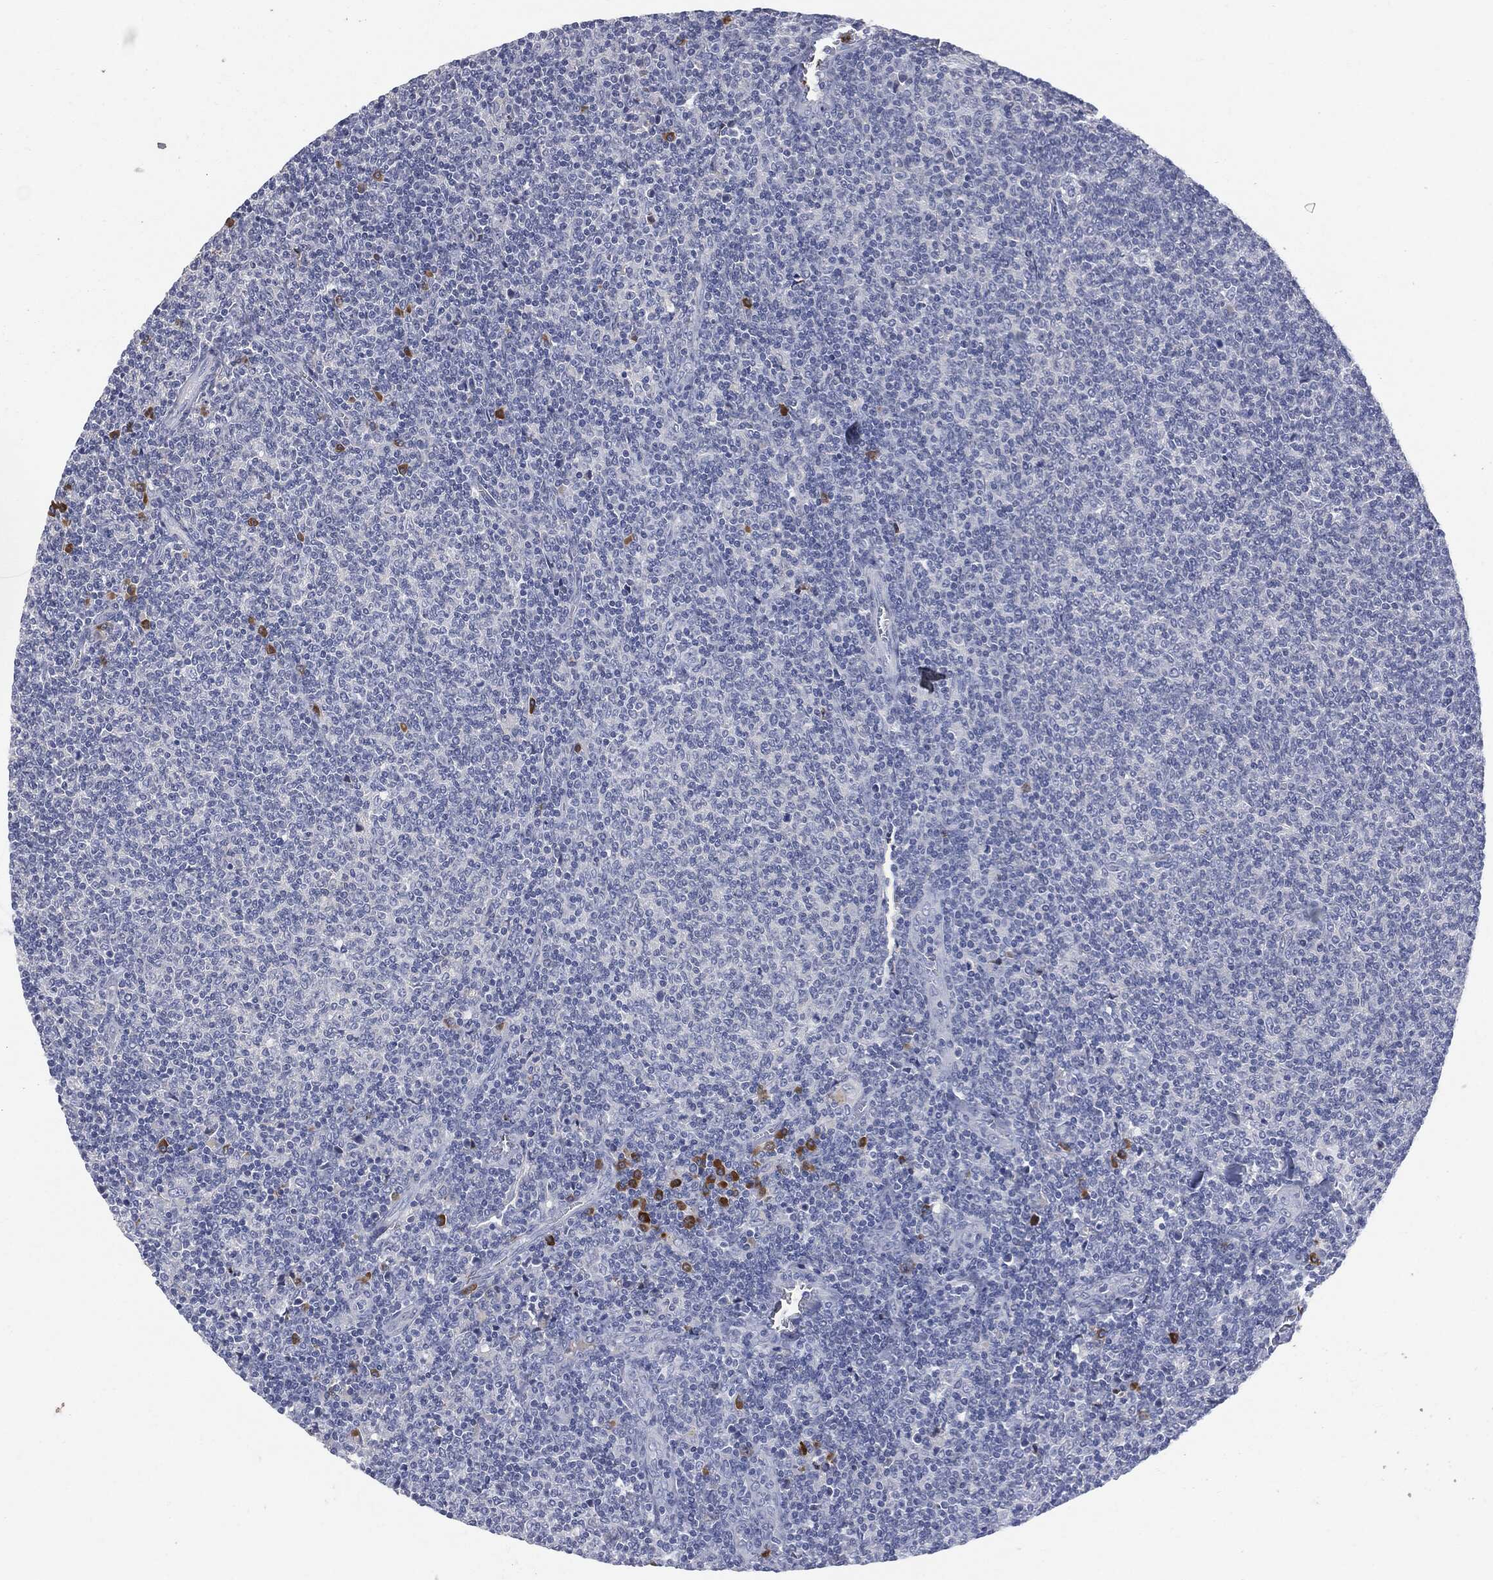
{"staining": {"intensity": "negative", "quantity": "none", "location": "none"}, "tissue": "lymphoma", "cell_type": "Tumor cells", "image_type": "cancer", "snomed": [{"axis": "morphology", "description": "Malignant lymphoma, non-Hodgkin's type, Low grade"}, {"axis": "topography", "description": "Lymph node"}], "caption": "A high-resolution image shows immunohistochemistry staining of lymphoma, which displays no significant staining in tumor cells.", "gene": "BTK", "patient": {"sex": "male", "age": 52}}